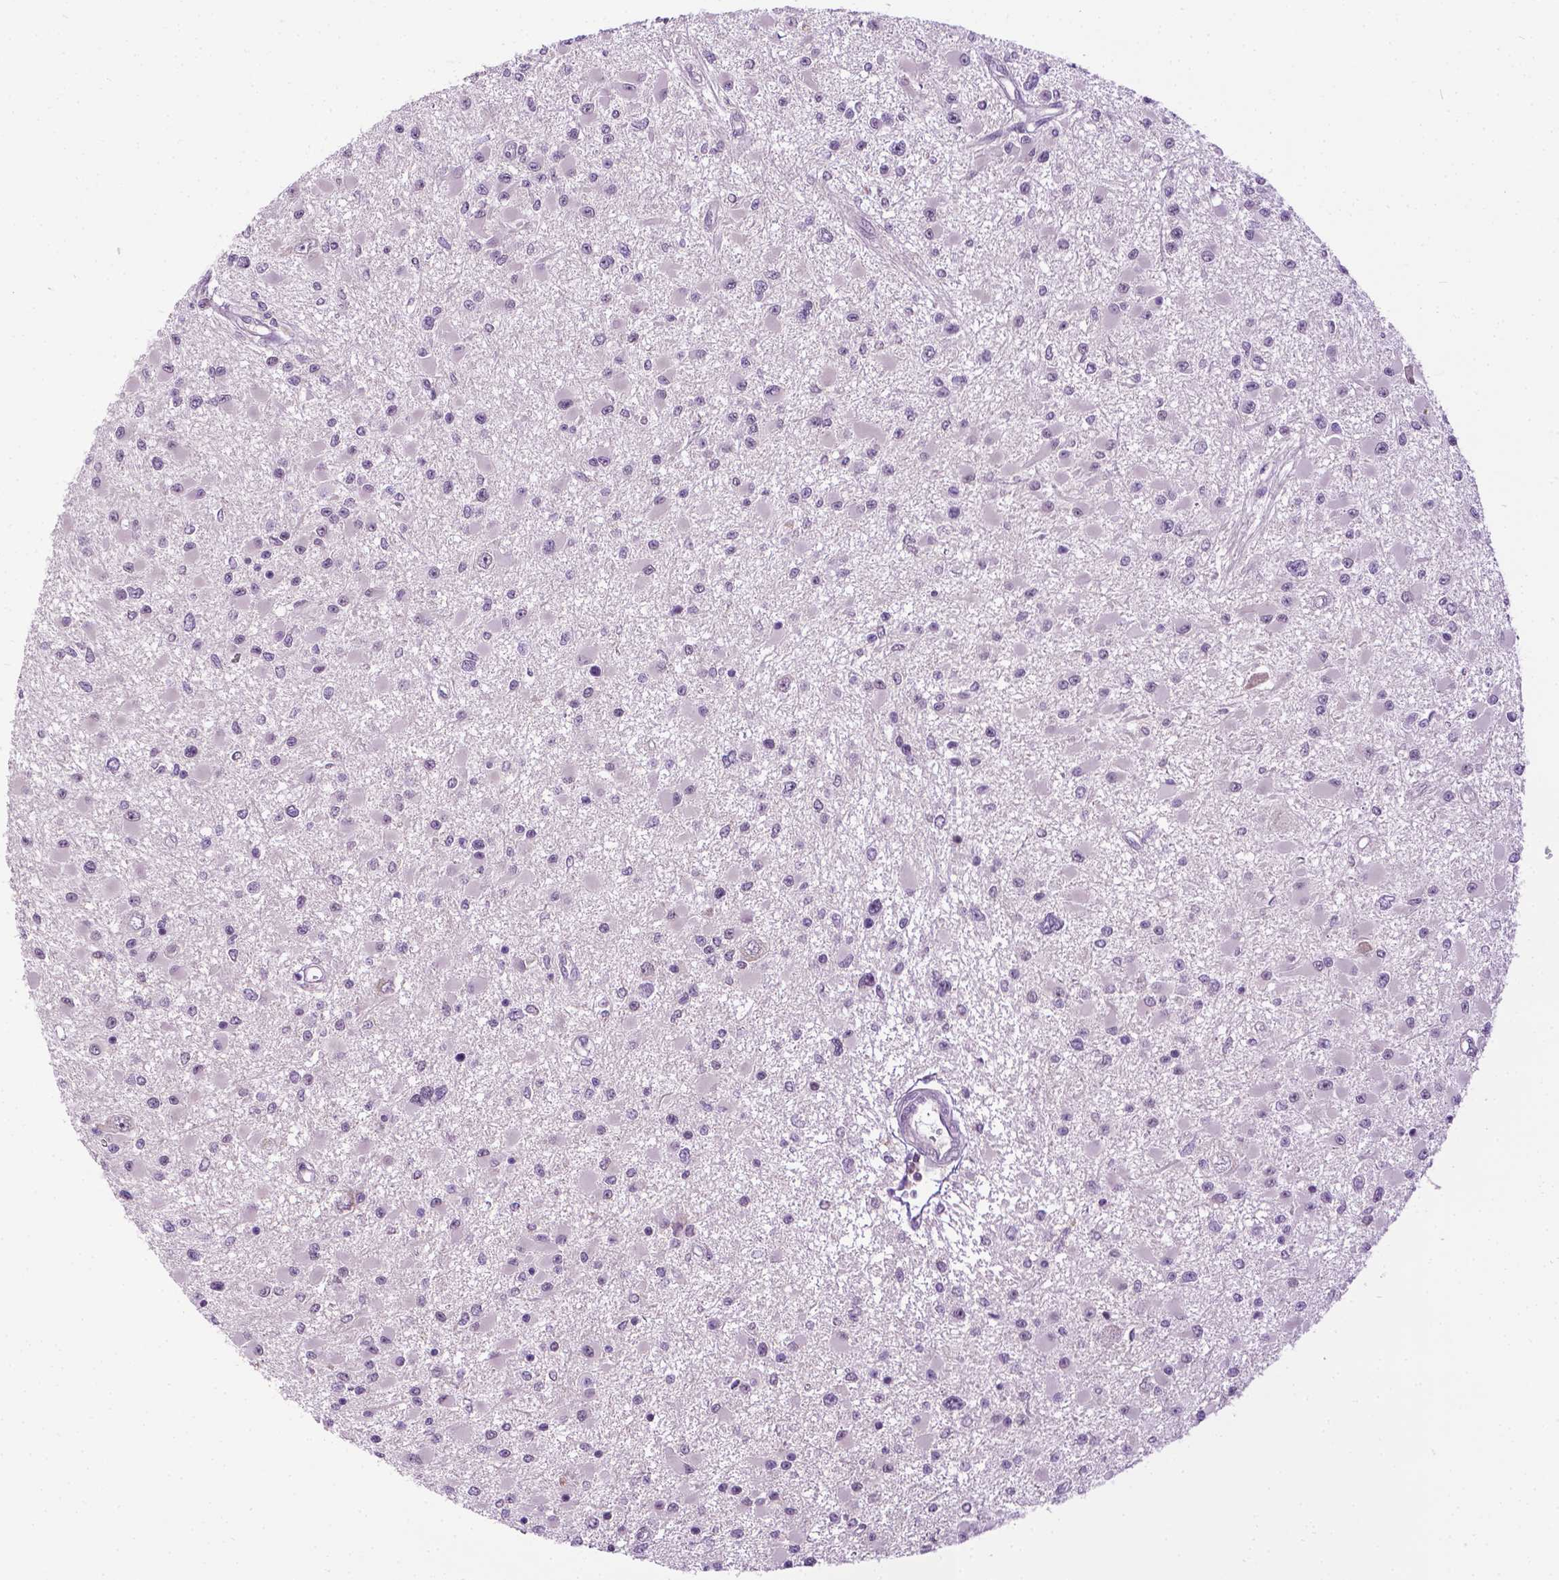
{"staining": {"intensity": "negative", "quantity": "none", "location": "none"}, "tissue": "glioma", "cell_type": "Tumor cells", "image_type": "cancer", "snomed": [{"axis": "morphology", "description": "Glioma, malignant, High grade"}, {"axis": "topography", "description": "Brain"}], "caption": "Tumor cells are negative for brown protein staining in glioma. (Immunohistochemistry (ihc), brightfield microscopy, high magnification).", "gene": "DENND4A", "patient": {"sex": "male", "age": 54}}